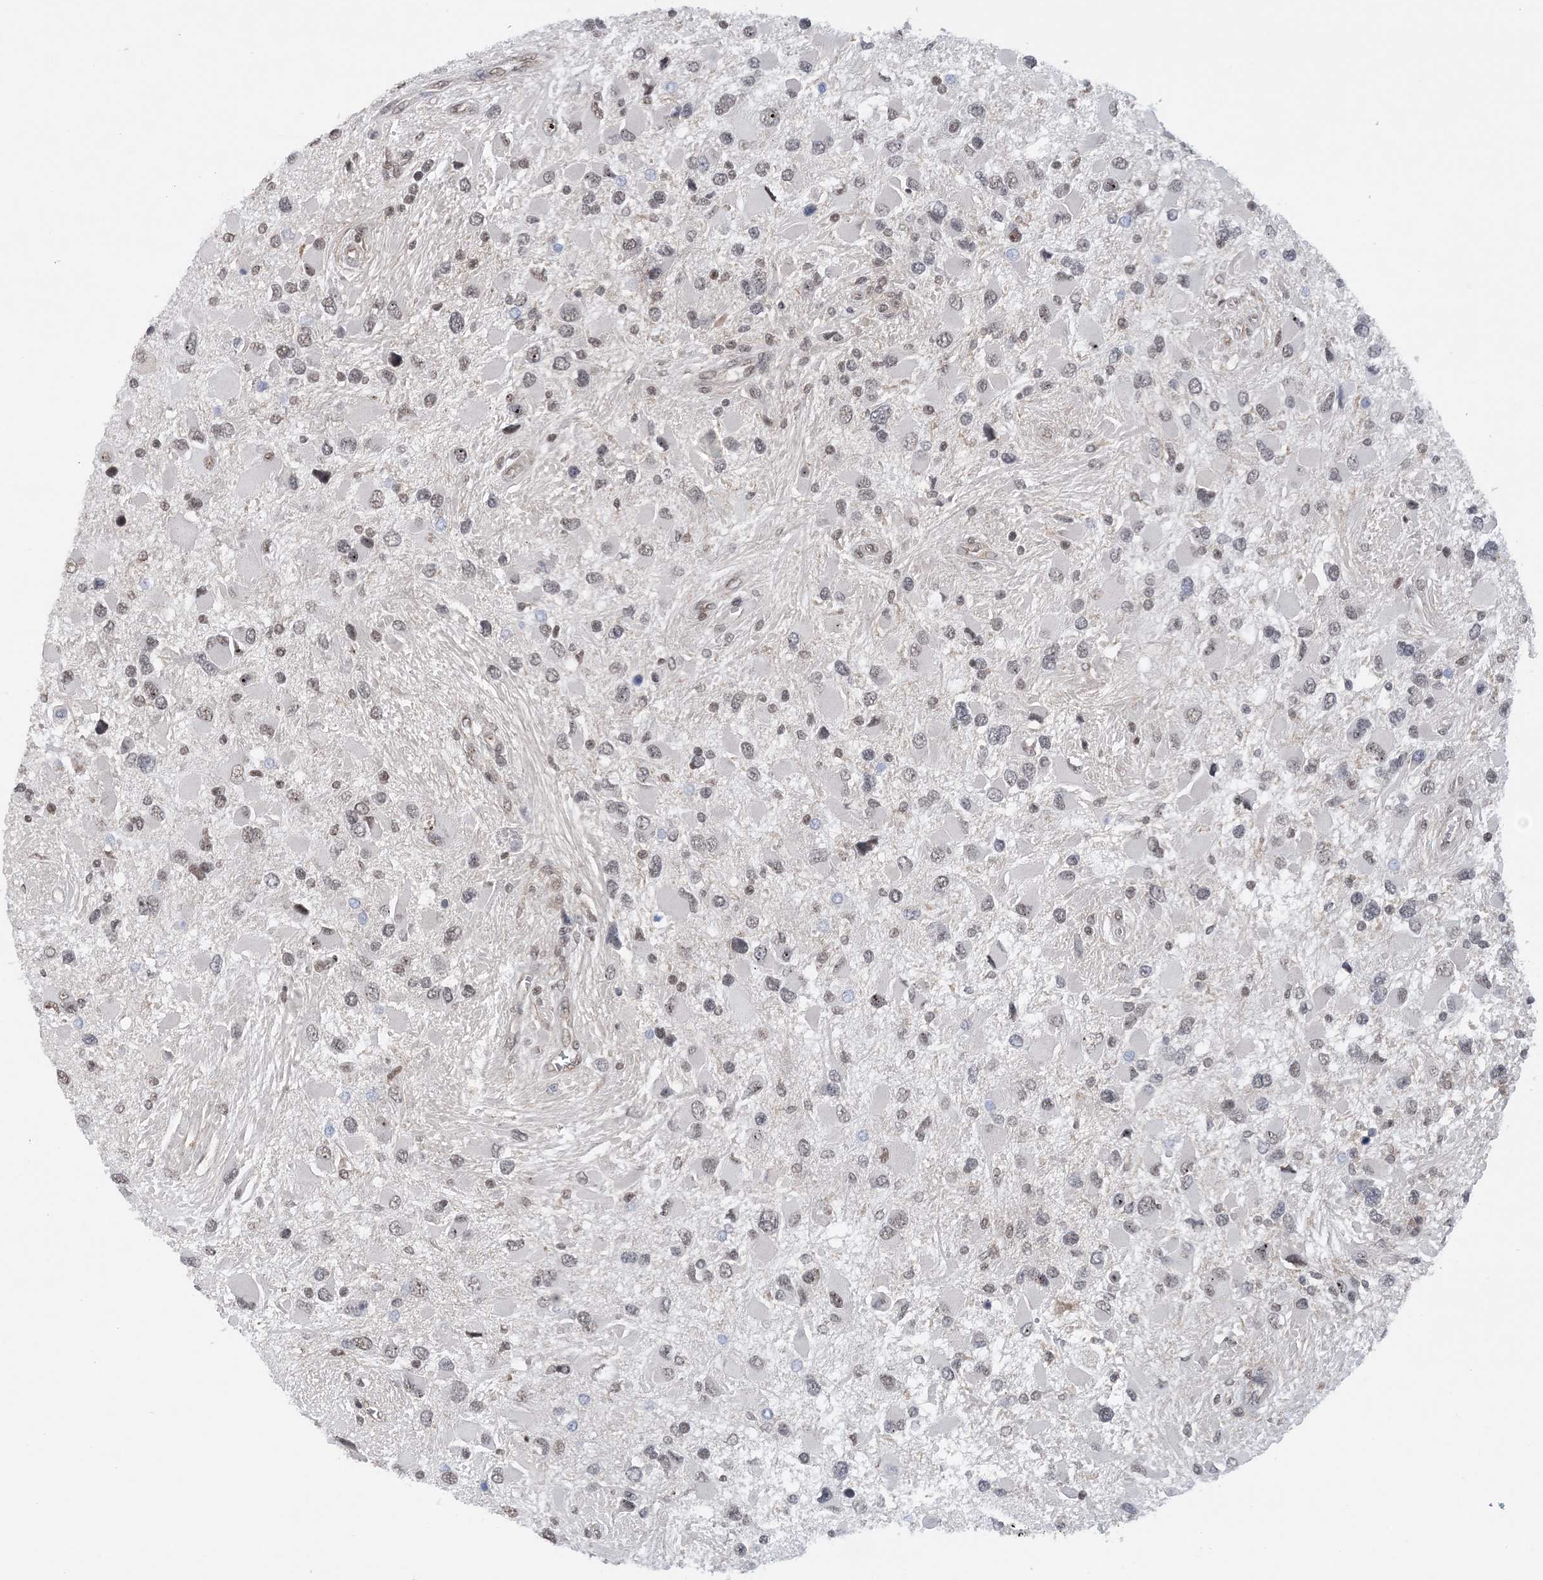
{"staining": {"intensity": "weak", "quantity": "25%-75%", "location": "nuclear"}, "tissue": "glioma", "cell_type": "Tumor cells", "image_type": "cancer", "snomed": [{"axis": "morphology", "description": "Glioma, malignant, High grade"}, {"axis": "topography", "description": "Brain"}], "caption": "Tumor cells show weak nuclear staining in approximately 25%-75% of cells in high-grade glioma (malignant).", "gene": "CCDC152", "patient": {"sex": "male", "age": 53}}